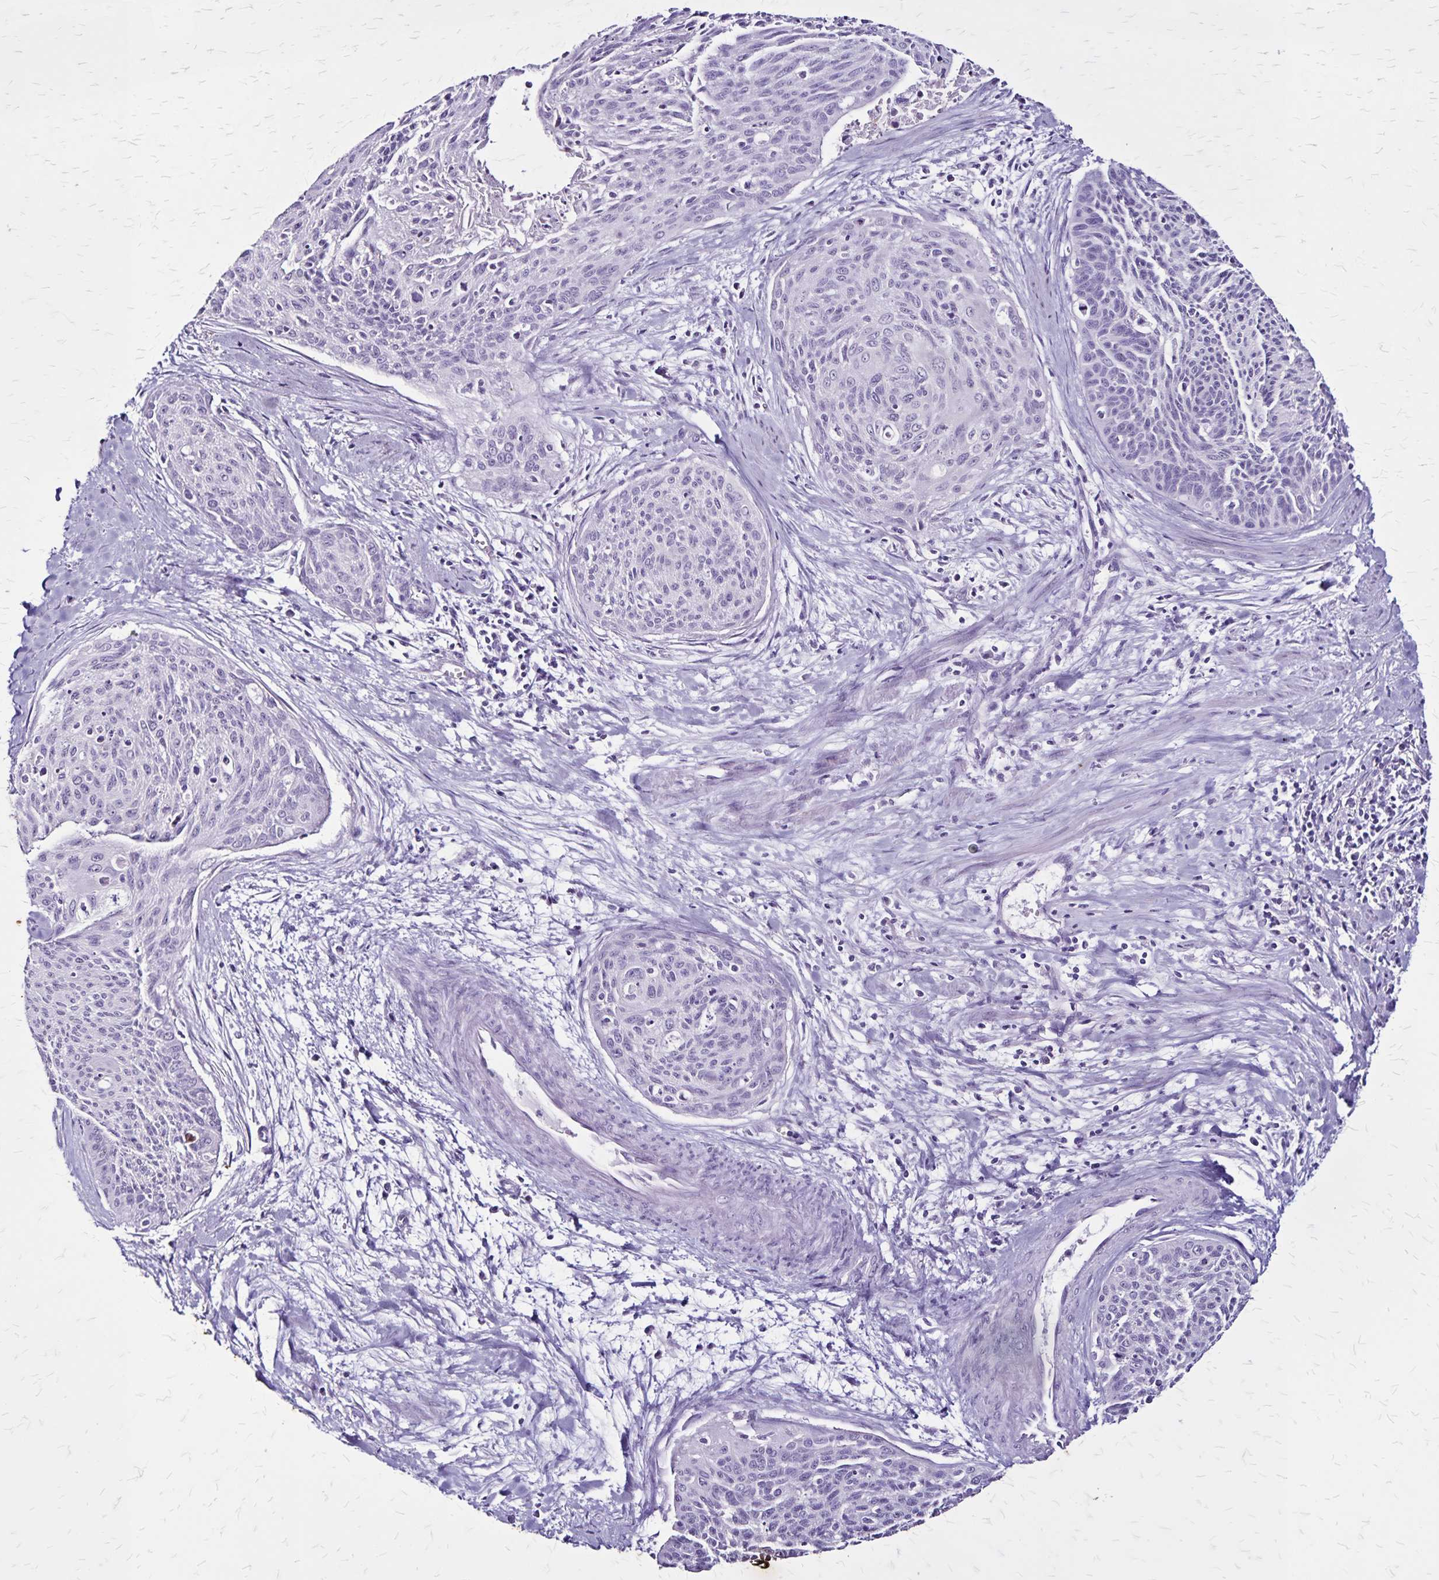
{"staining": {"intensity": "negative", "quantity": "none", "location": "none"}, "tissue": "cervical cancer", "cell_type": "Tumor cells", "image_type": "cancer", "snomed": [{"axis": "morphology", "description": "Squamous cell carcinoma, NOS"}, {"axis": "topography", "description": "Cervix"}], "caption": "A high-resolution histopathology image shows IHC staining of cervical squamous cell carcinoma, which demonstrates no significant staining in tumor cells.", "gene": "KRT2", "patient": {"sex": "female", "age": 55}}